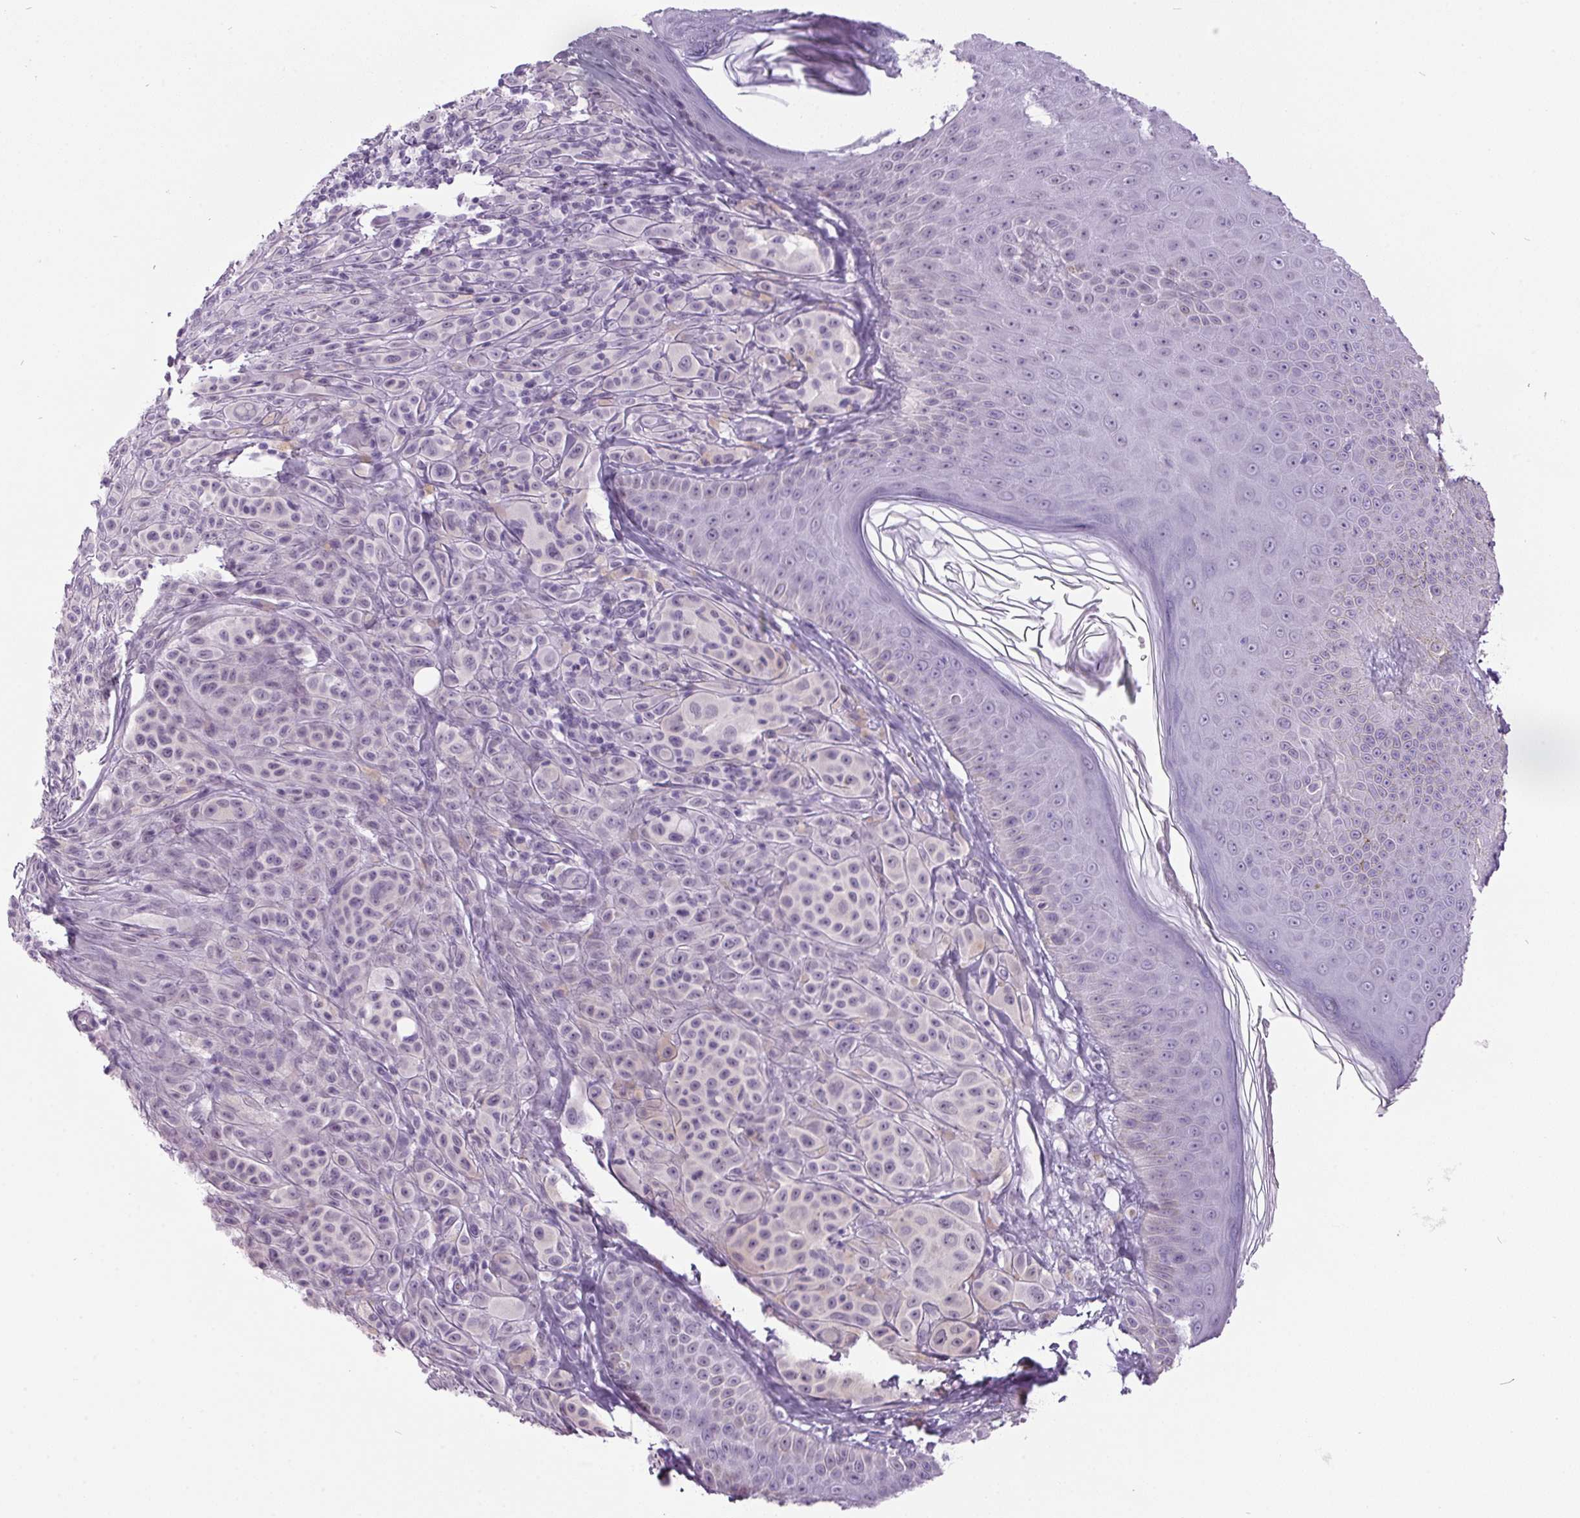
{"staining": {"intensity": "negative", "quantity": "none", "location": "none"}, "tissue": "melanoma", "cell_type": "Tumor cells", "image_type": "cancer", "snomed": [{"axis": "morphology", "description": "Malignant melanoma, NOS"}, {"axis": "topography", "description": "Skin"}], "caption": "DAB (3,3'-diaminobenzidine) immunohistochemical staining of melanoma displays no significant expression in tumor cells.", "gene": "ODAD2", "patient": {"sex": "male", "age": 67}}